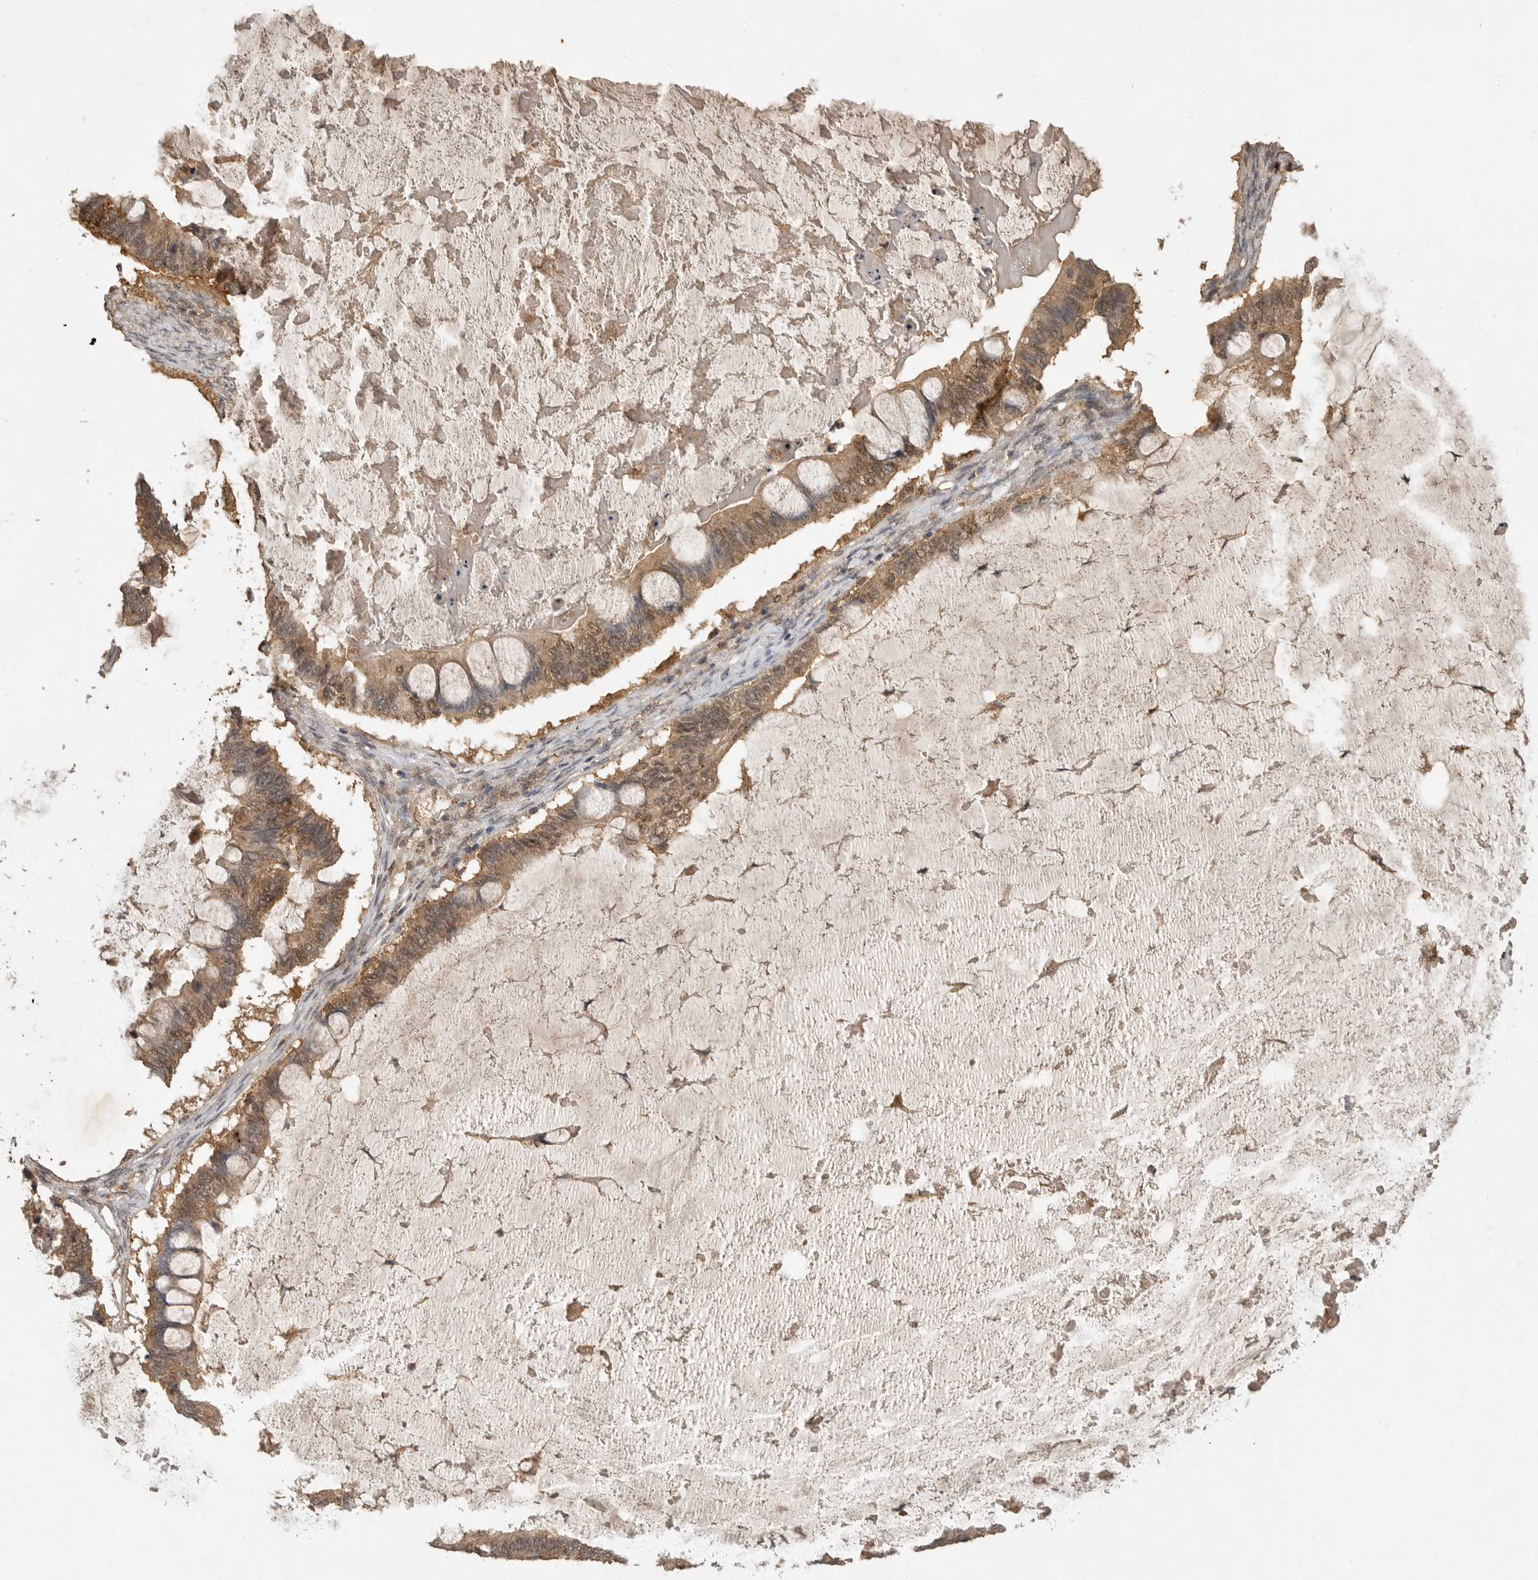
{"staining": {"intensity": "moderate", "quantity": ">75%", "location": "cytoplasmic/membranous"}, "tissue": "ovarian cancer", "cell_type": "Tumor cells", "image_type": "cancer", "snomed": [{"axis": "morphology", "description": "Cystadenocarcinoma, mucinous, NOS"}, {"axis": "topography", "description": "Ovary"}], "caption": "IHC photomicrograph of neoplastic tissue: ovarian mucinous cystadenocarcinoma stained using immunohistochemistry demonstrates medium levels of moderate protein expression localized specifically in the cytoplasmic/membranous of tumor cells, appearing as a cytoplasmic/membranous brown color.", "gene": "ICOSLG", "patient": {"sex": "female", "age": 61}}